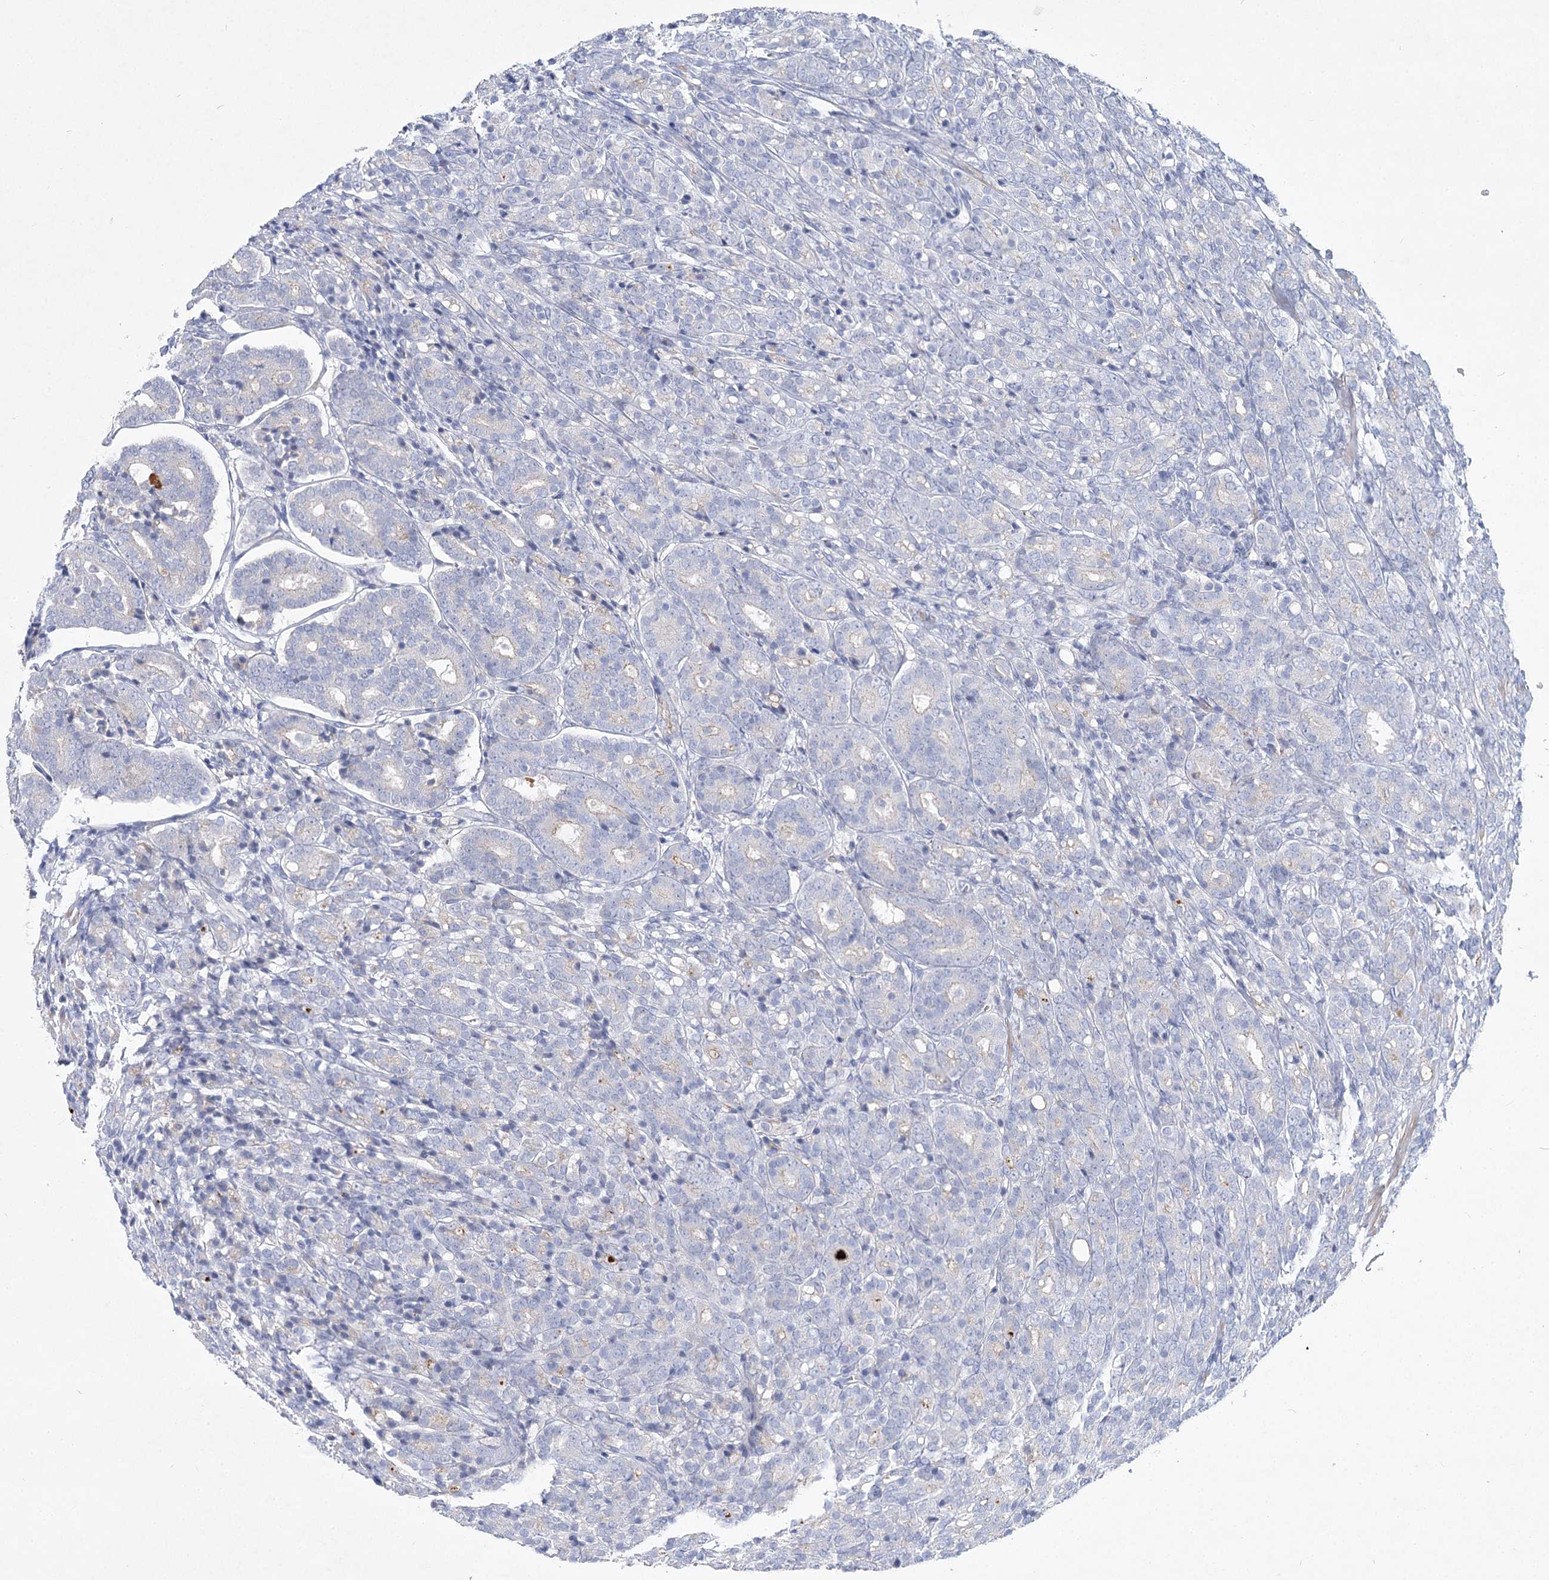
{"staining": {"intensity": "negative", "quantity": "none", "location": "none"}, "tissue": "prostate cancer", "cell_type": "Tumor cells", "image_type": "cancer", "snomed": [{"axis": "morphology", "description": "Adenocarcinoma, High grade"}, {"axis": "topography", "description": "Prostate"}], "caption": "Protein analysis of prostate cancer reveals no significant expression in tumor cells.", "gene": "WDR74", "patient": {"sex": "male", "age": 62}}